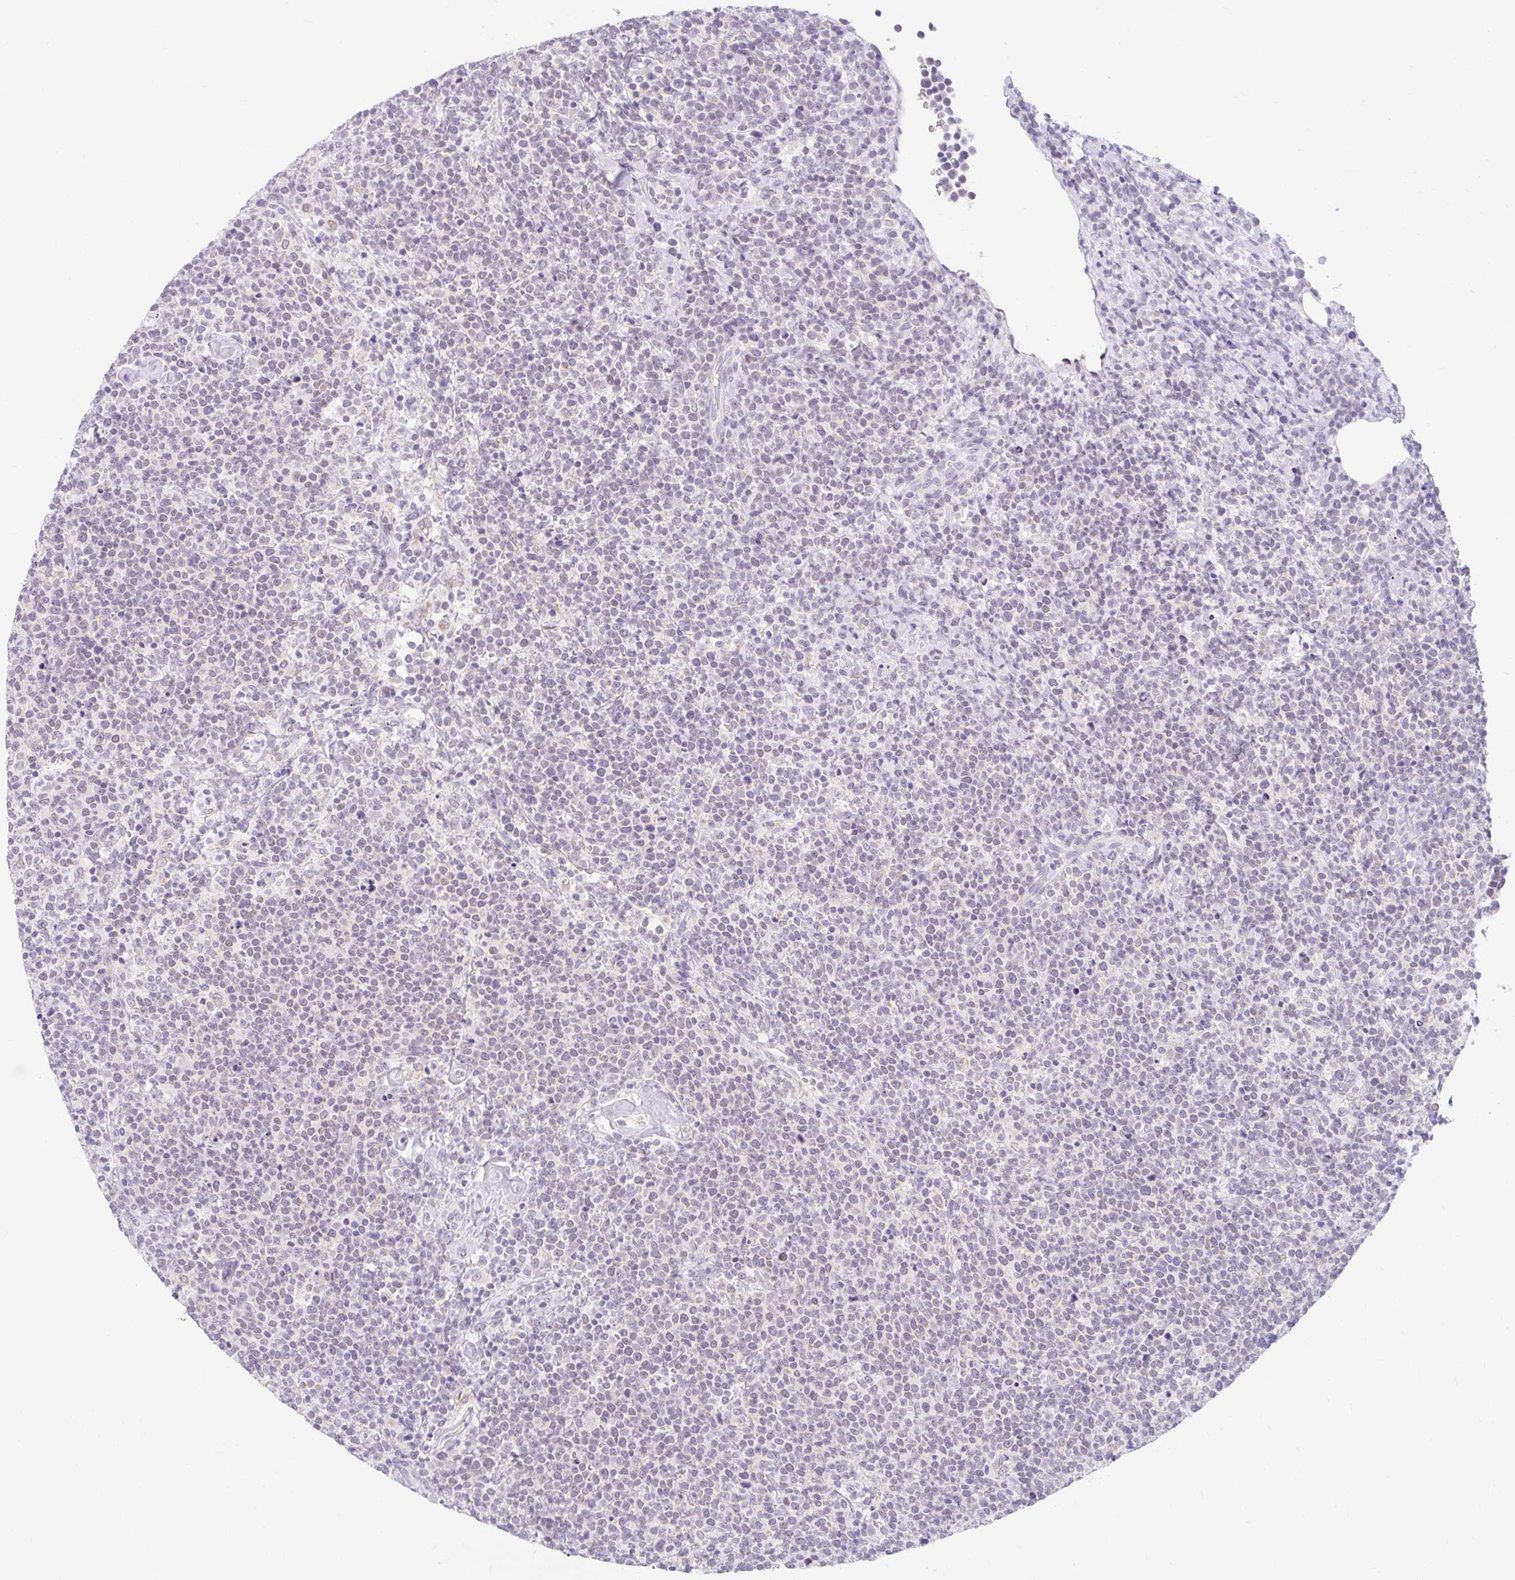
{"staining": {"intensity": "negative", "quantity": "none", "location": "none"}, "tissue": "lymphoma", "cell_type": "Tumor cells", "image_type": "cancer", "snomed": [{"axis": "morphology", "description": "Malignant lymphoma, non-Hodgkin's type, High grade"}, {"axis": "topography", "description": "Lymph node"}], "caption": "Immunohistochemistry micrograph of neoplastic tissue: lymphoma stained with DAB demonstrates no significant protein staining in tumor cells. (DAB immunohistochemistry visualized using brightfield microscopy, high magnification).", "gene": "ITPK1", "patient": {"sex": "male", "age": 61}}